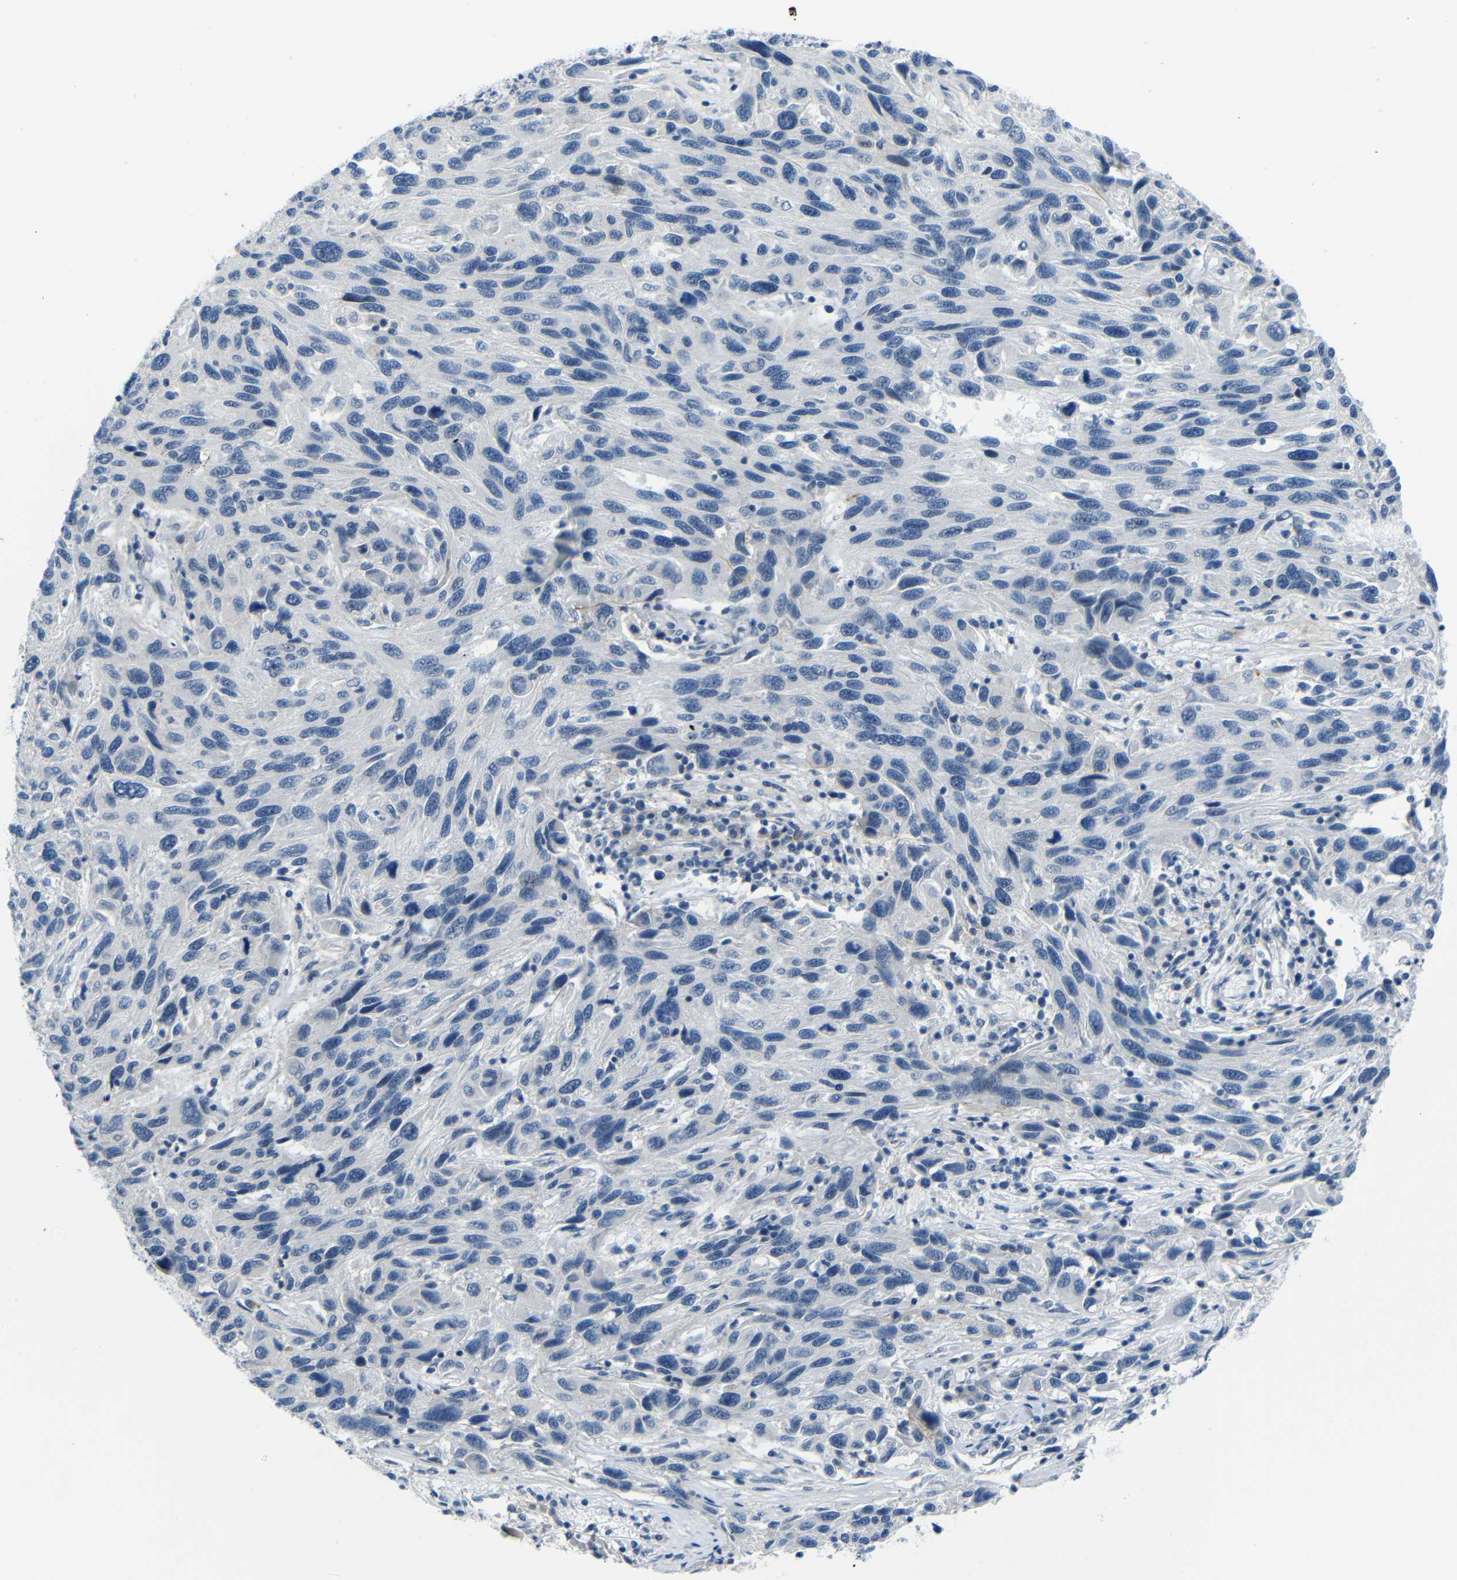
{"staining": {"intensity": "negative", "quantity": "none", "location": "none"}, "tissue": "melanoma", "cell_type": "Tumor cells", "image_type": "cancer", "snomed": [{"axis": "morphology", "description": "Malignant melanoma, NOS"}, {"axis": "topography", "description": "Skin"}], "caption": "A photomicrograph of human malignant melanoma is negative for staining in tumor cells. The staining is performed using DAB brown chromogen with nuclei counter-stained in using hematoxylin.", "gene": "ANK3", "patient": {"sex": "male", "age": 53}}